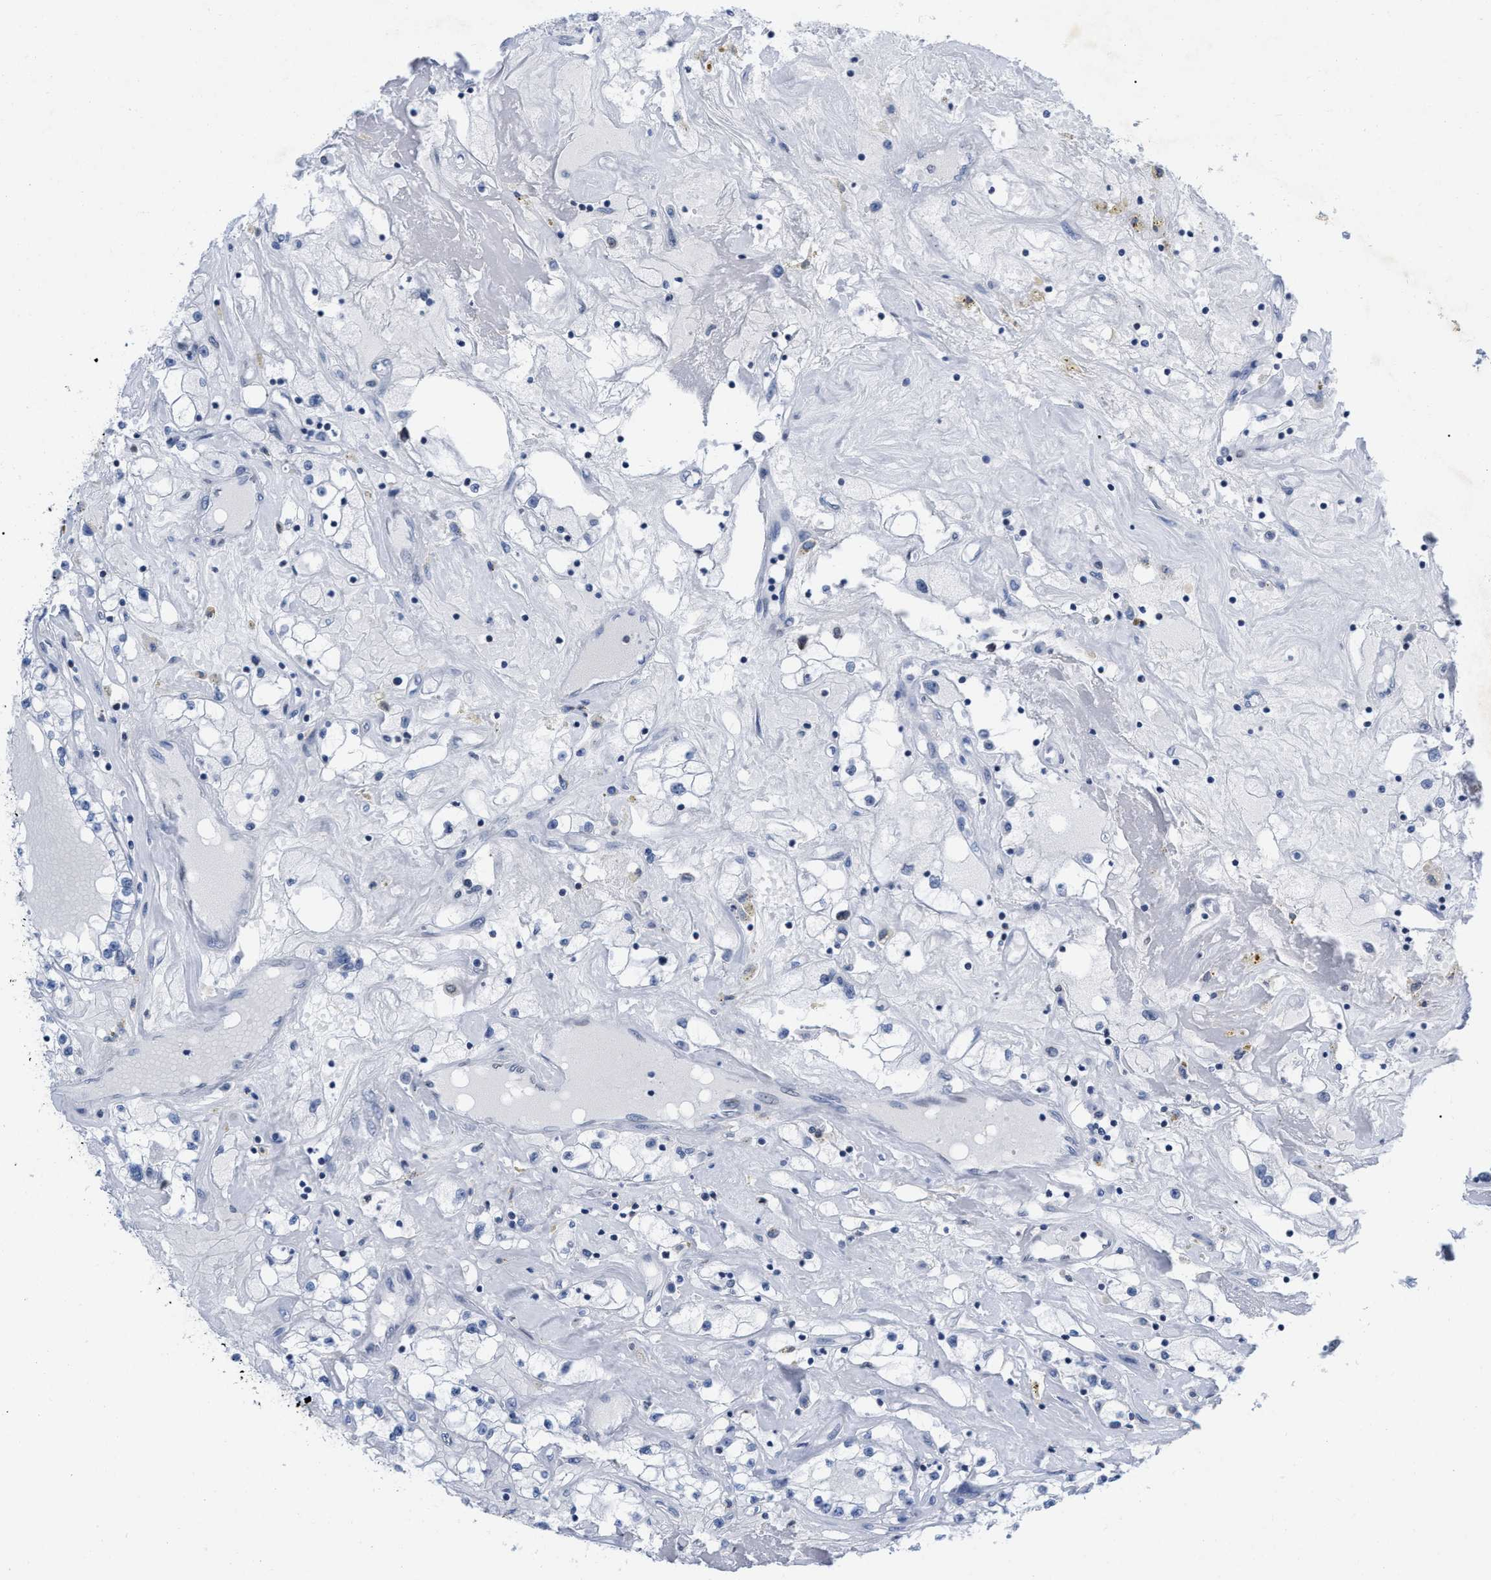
{"staining": {"intensity": "negative", "quantity": "none", "location": "none"}, "tissue": "renal cancer", "cell_type": "Tumor cells", "image_type": "cancer", "snomed": [{"axis": "morphology", "description": "Adenocarcinoma, NOS"}, {"axis": "topography", "description": "Kidney"}], "caption": "A micrograph of renal adenocarcinoma stained for a protein reveals no brown staining in tumor cells. (DAB (3,3'-diaminobenzidine) immunohistochemistry (IHC) with hematoxylin counter stain).", "gene": "TPR", "patient": {"sex": "male", "age": 56}}